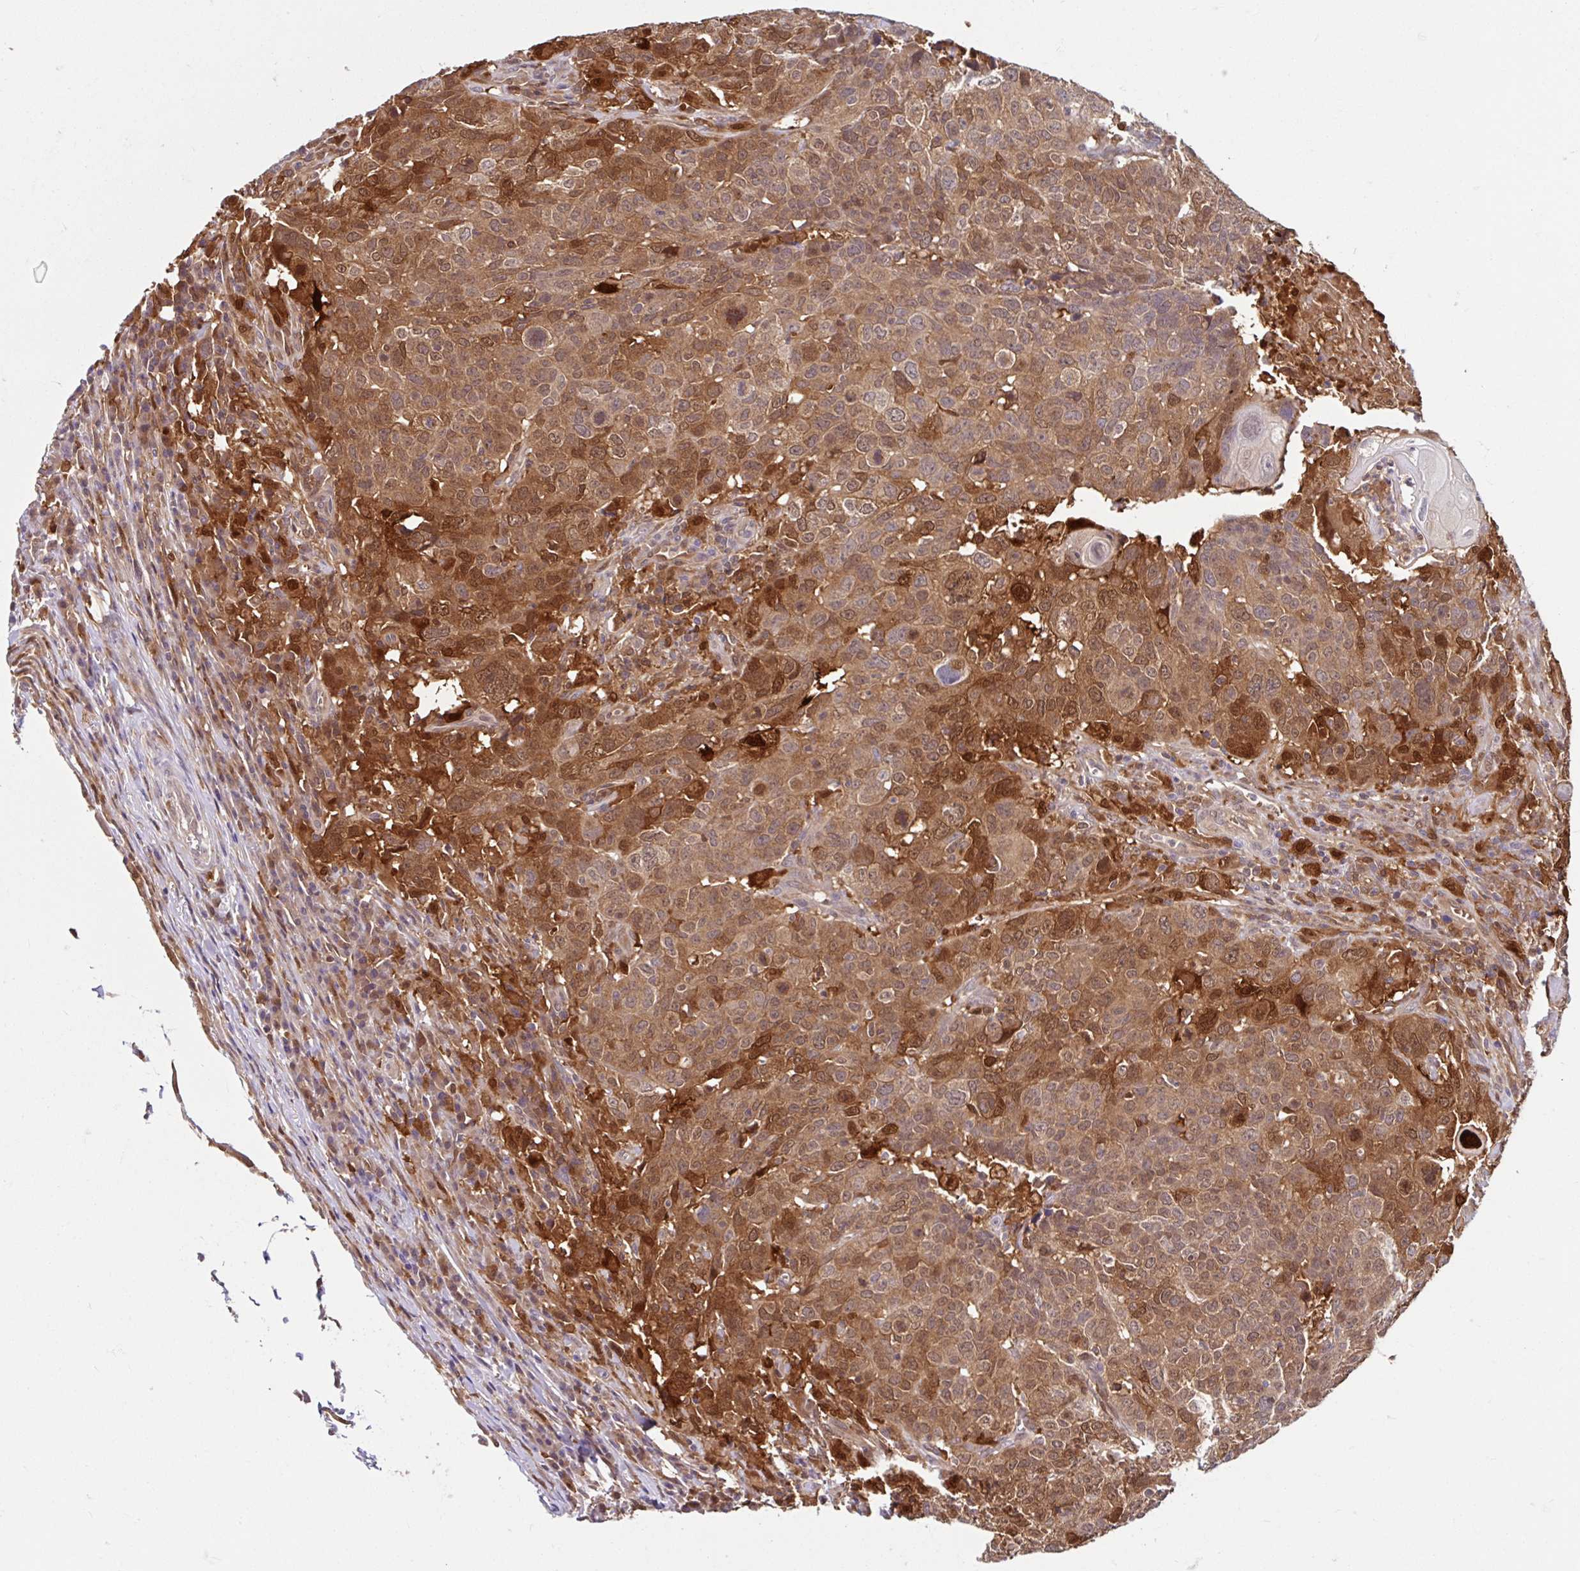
{"staining": {"intensity": "moderate", "quantity": ">75%", "location": "cytoplasmic/membranous,nuclear"}, "tissue": "head and neck cancer", "cell_type": "Tumor cells", "image_type": "cancer", "snomed": [{"axis": "morphology", "description": "Normal tissue, NOS"}, {"axis": "morphology", "description": "Squamous cell carcinoma, NOS"}, {"axis": "topography", "description": "Skeletal muscle"}, {"axis": "topography", "description": "Vascular tissue"}, {"axis": "topography", "description": "Peripheral nerve tissue"}, {"axis": "topography", "description": "Head-Neck"}], "caption": "A high-resolution histopathology image shows immunohistochemistry staining of head and neck cancer, which displays moderate cytoplasmic/membranous and nuclear positivity in approximately >75% of tumor cells.", "gene": "BLVRA", "patient": {"sex": "male", "age": 66}}